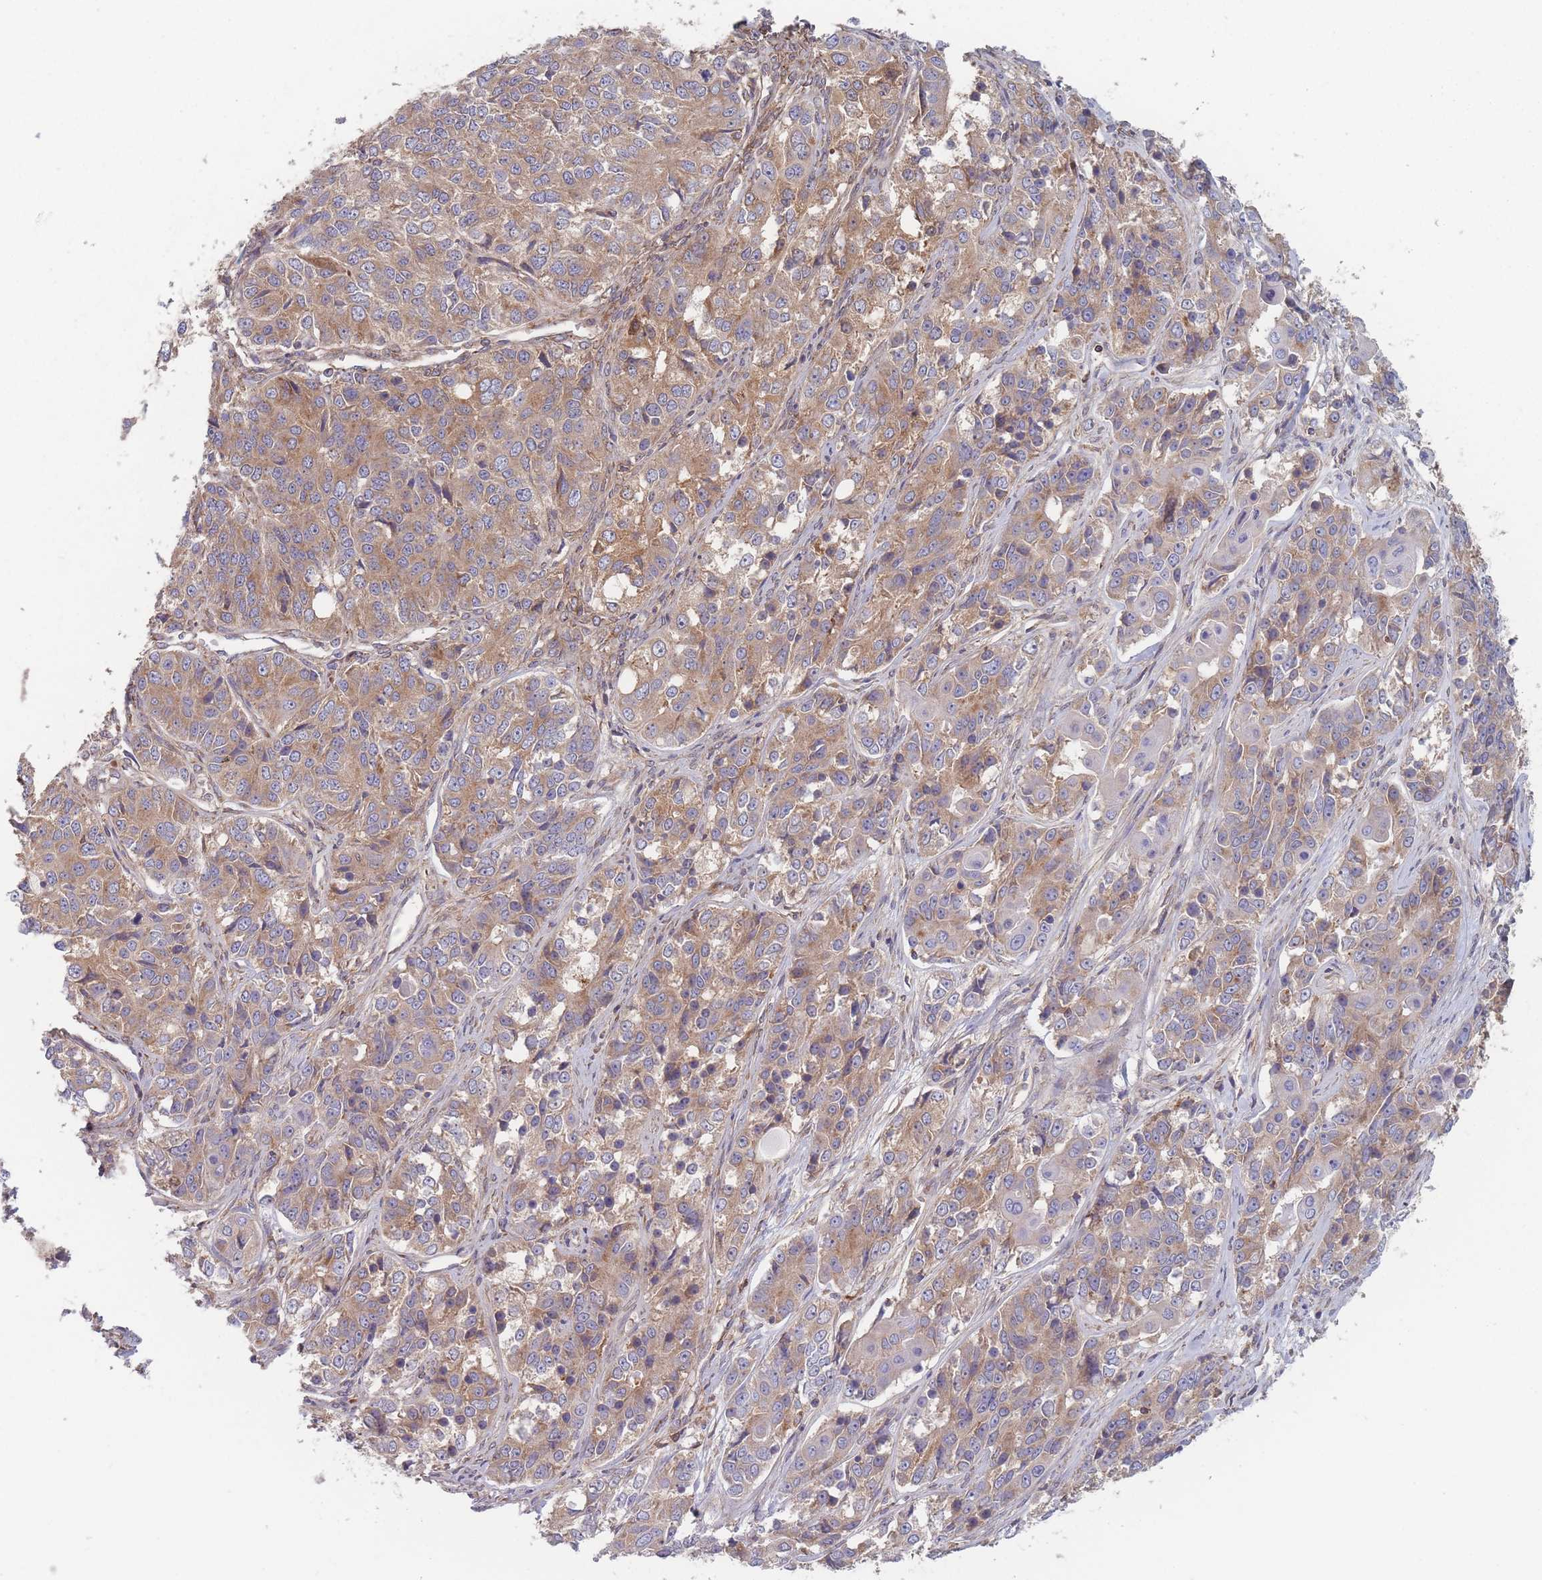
{"staining": {"intensity": "moderate", "quantity": ">75%", "location": "cytoplasmic/membranous"}, "tissue": "ovarian cancer", "cell_type": "Tumor cells", "image_type": "cancer", "snomed": [{"axis": "morphology", "description": "Carcinoma, endometroid"}, {"axis": "topography", "description": "Ovary"}], "caption": "Immunohistochemistry (IHC) of endometroid carcinoma (ovarian) shows medium levels of moderate cytoplasmic/membranous positivity in approximately >75% of tumor cells.", "gene": "KDSR", "patient": {"sex": "female", "age": 51}}